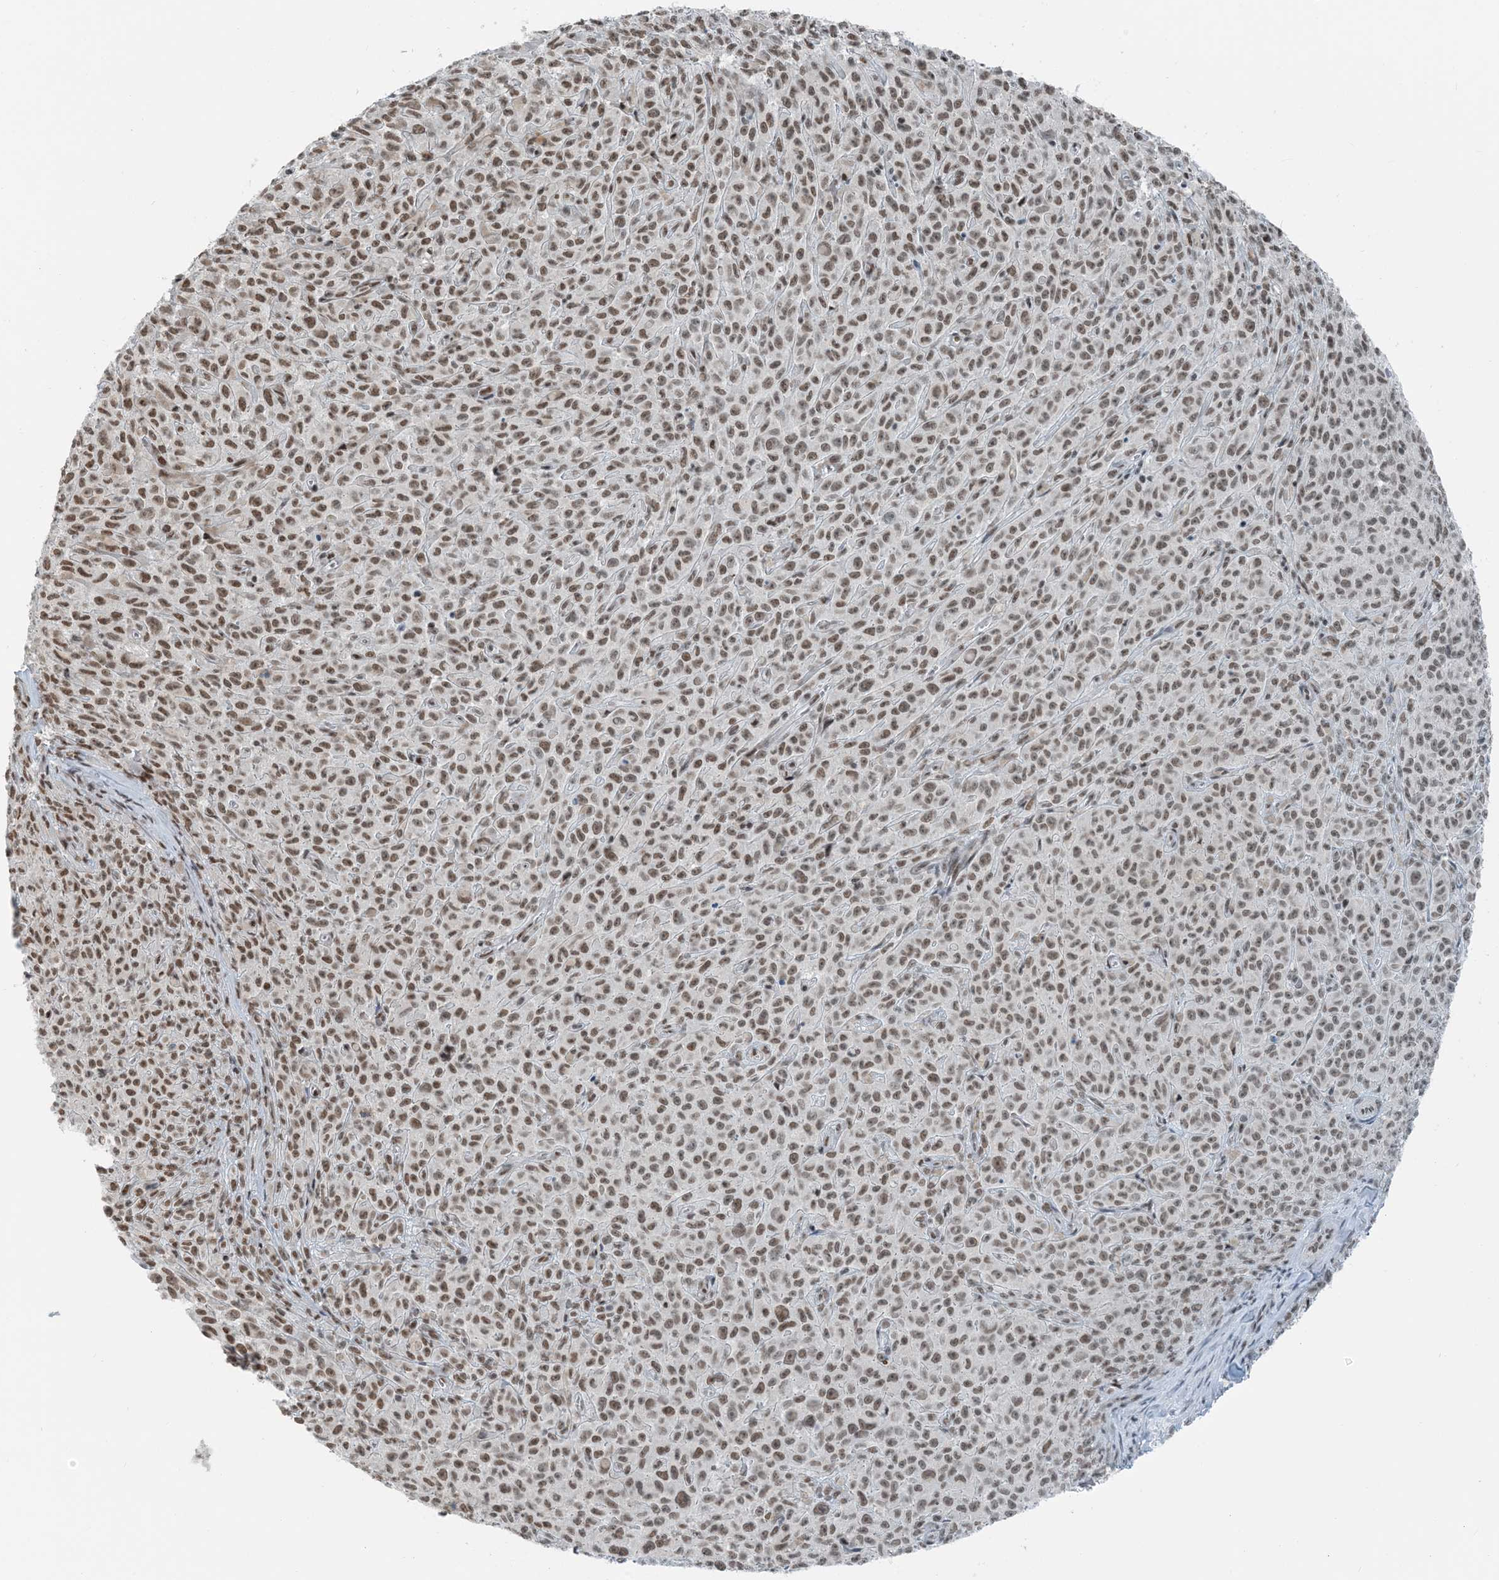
{"staining": {"intensity": "moderate", "quantity": ">75%", "location": "nuclear"}, "tissue": "melanoma", "cell_type": "Tumor cells", "image_type": "cancer", "snomed": [{"axis": "morphology", "description": "Malignant melanoma, NOS"}, {"axis": "topography", "description": "Skin"}], "caption": "A brown stain highlights moderate nuclear expression of a protein in human malignant melanoma tumor cells.", "gene": "ZNF500", "patient": {"sex": "female", "age": 82}}